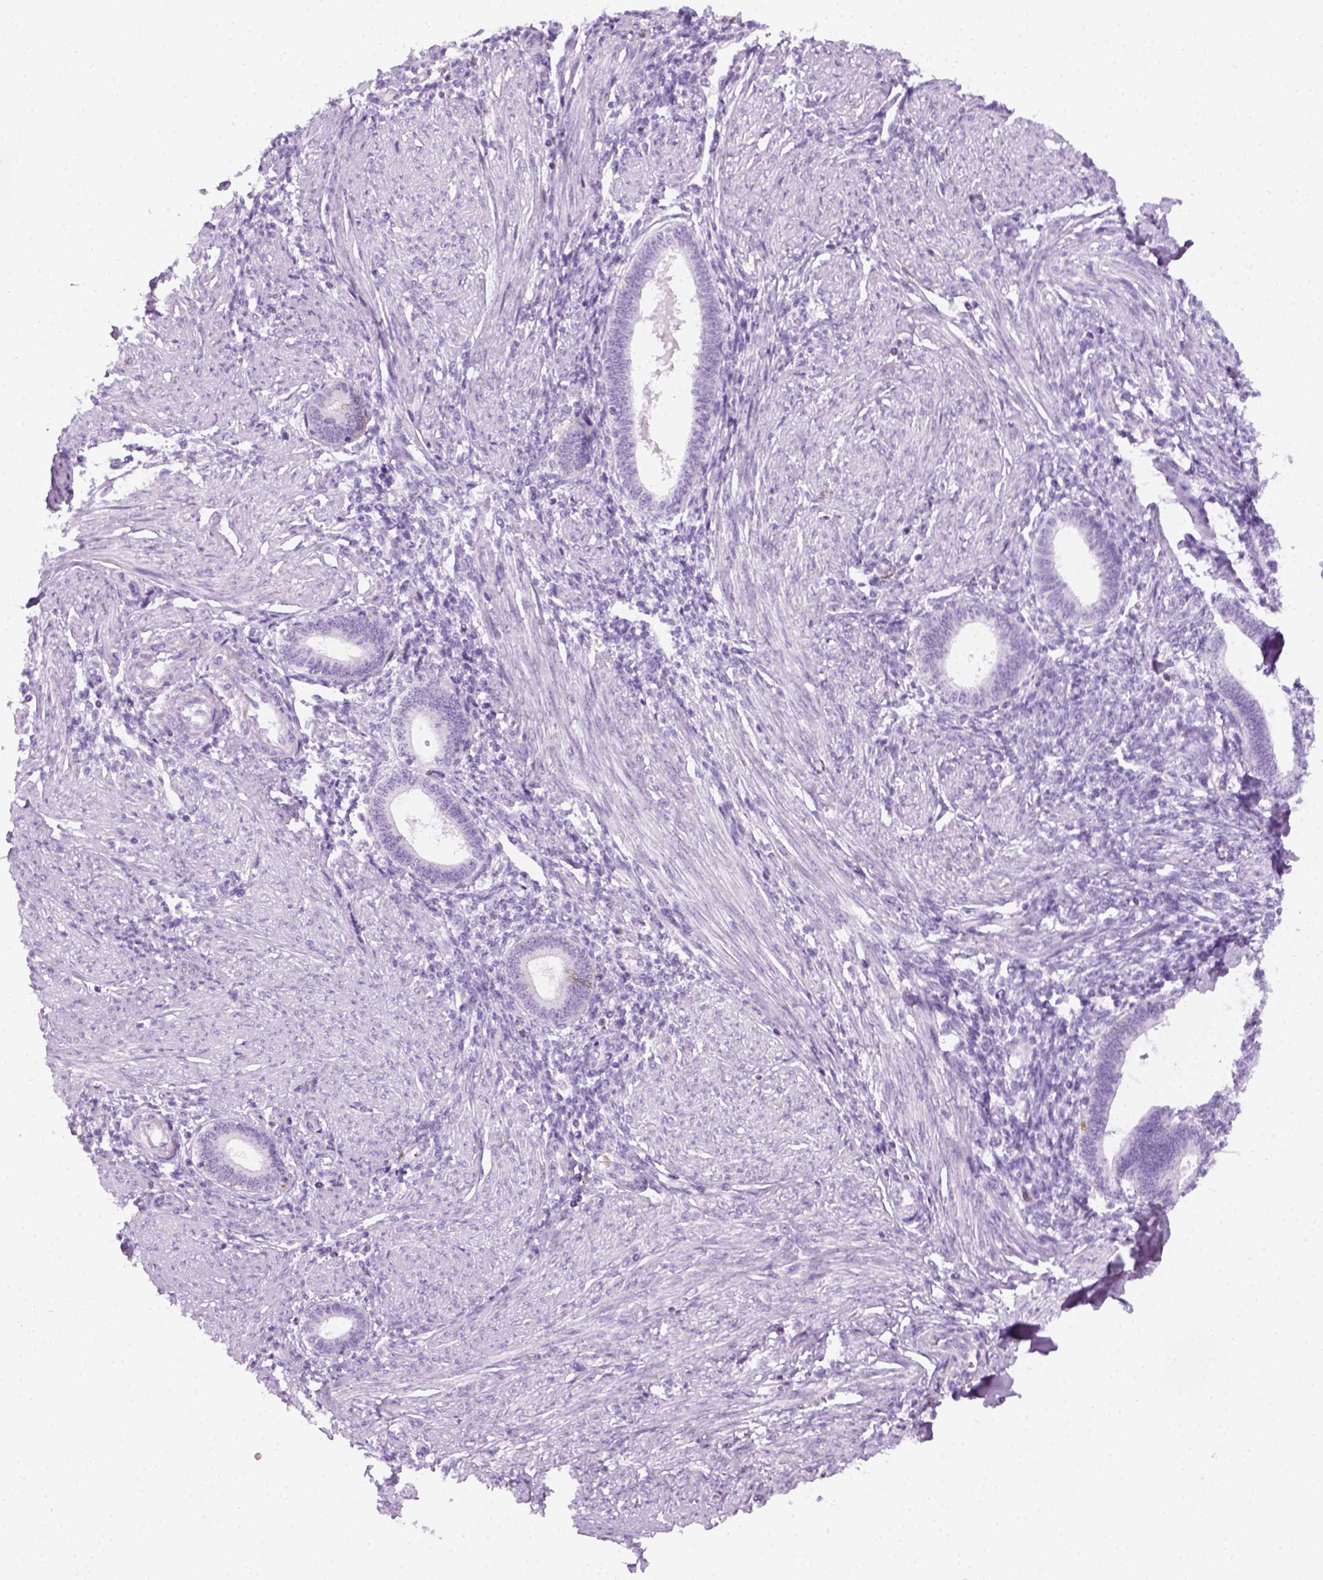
{"staining": {"intensity": "negative", "quantity": "none", "location": "none"}, "tissue": "endometrium", "cell_type": "Cells in endometrial stroma", "image_type": "normal", "snomed": [{"axis": "morphology", "description": "Normal tissue, NOS"}, {"axis": "topography", "description": "Endometrium"}], "caption": "Immunohistochemical staining of normal endometrium displays no significant positivity in cells in endometrial stroma.", "gene": "AQP3", "patient": {"sex": "female", "age": 42}}